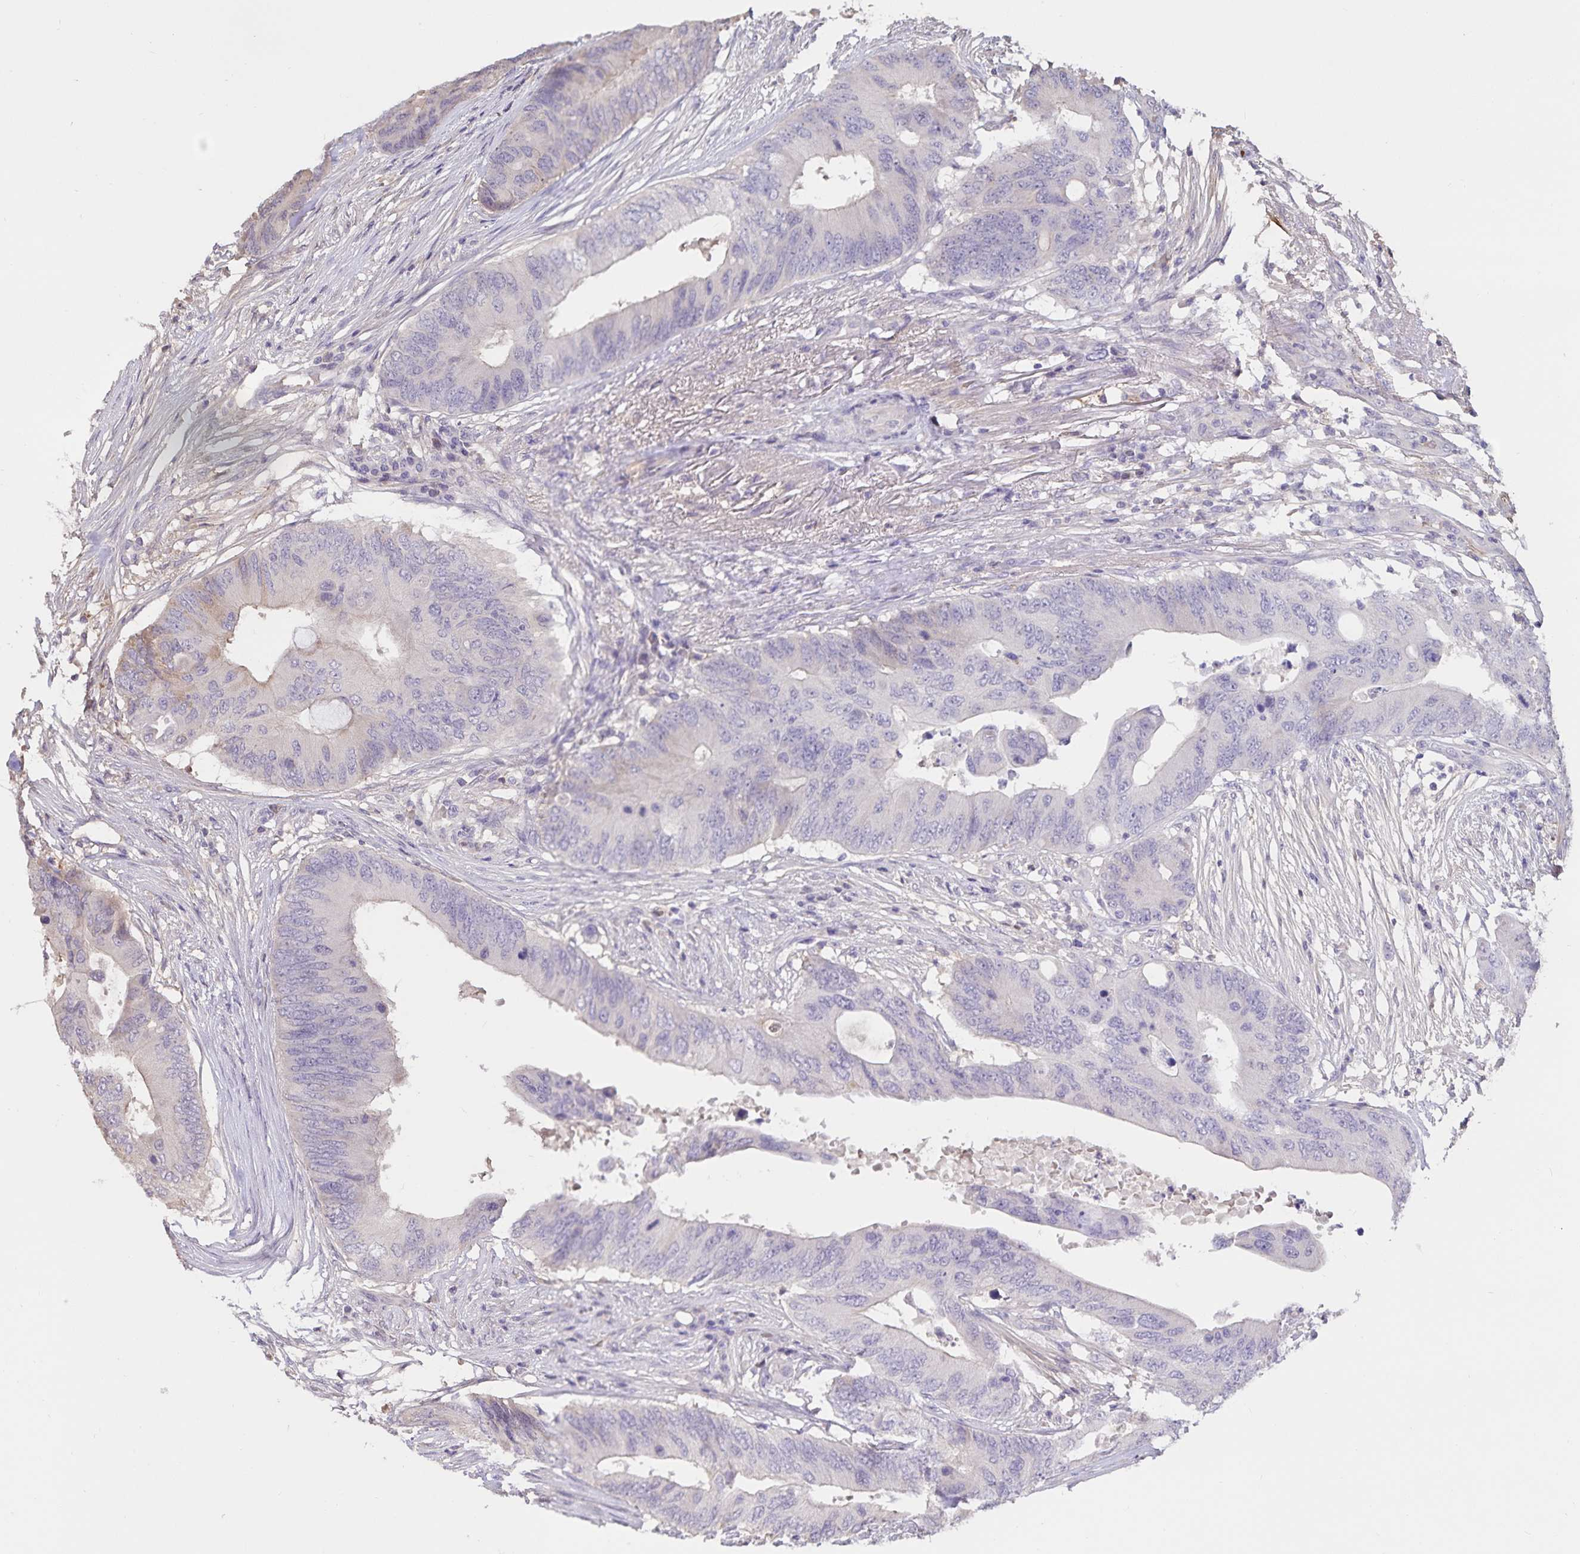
{"staining": {"intensity": "negative", "quantity": "none", "location": "none"}, "tissue": "colorectal cancer", "cell_type": "Tumor cells", "image_type": "cancer", "snomed": [{"axis": "morphology", "description": "Adenocarcinoma, NOS"}, {"axis": "topography", "description": "Colon"}], "caption": "High power microscopy micrograph of an immunohistochemistry (IHC) histopathology image of colorectal cancer, revealing no significant staining in tumor cells.", "gene": "FGG", "patient": {"sex": "male", "age": 71}}